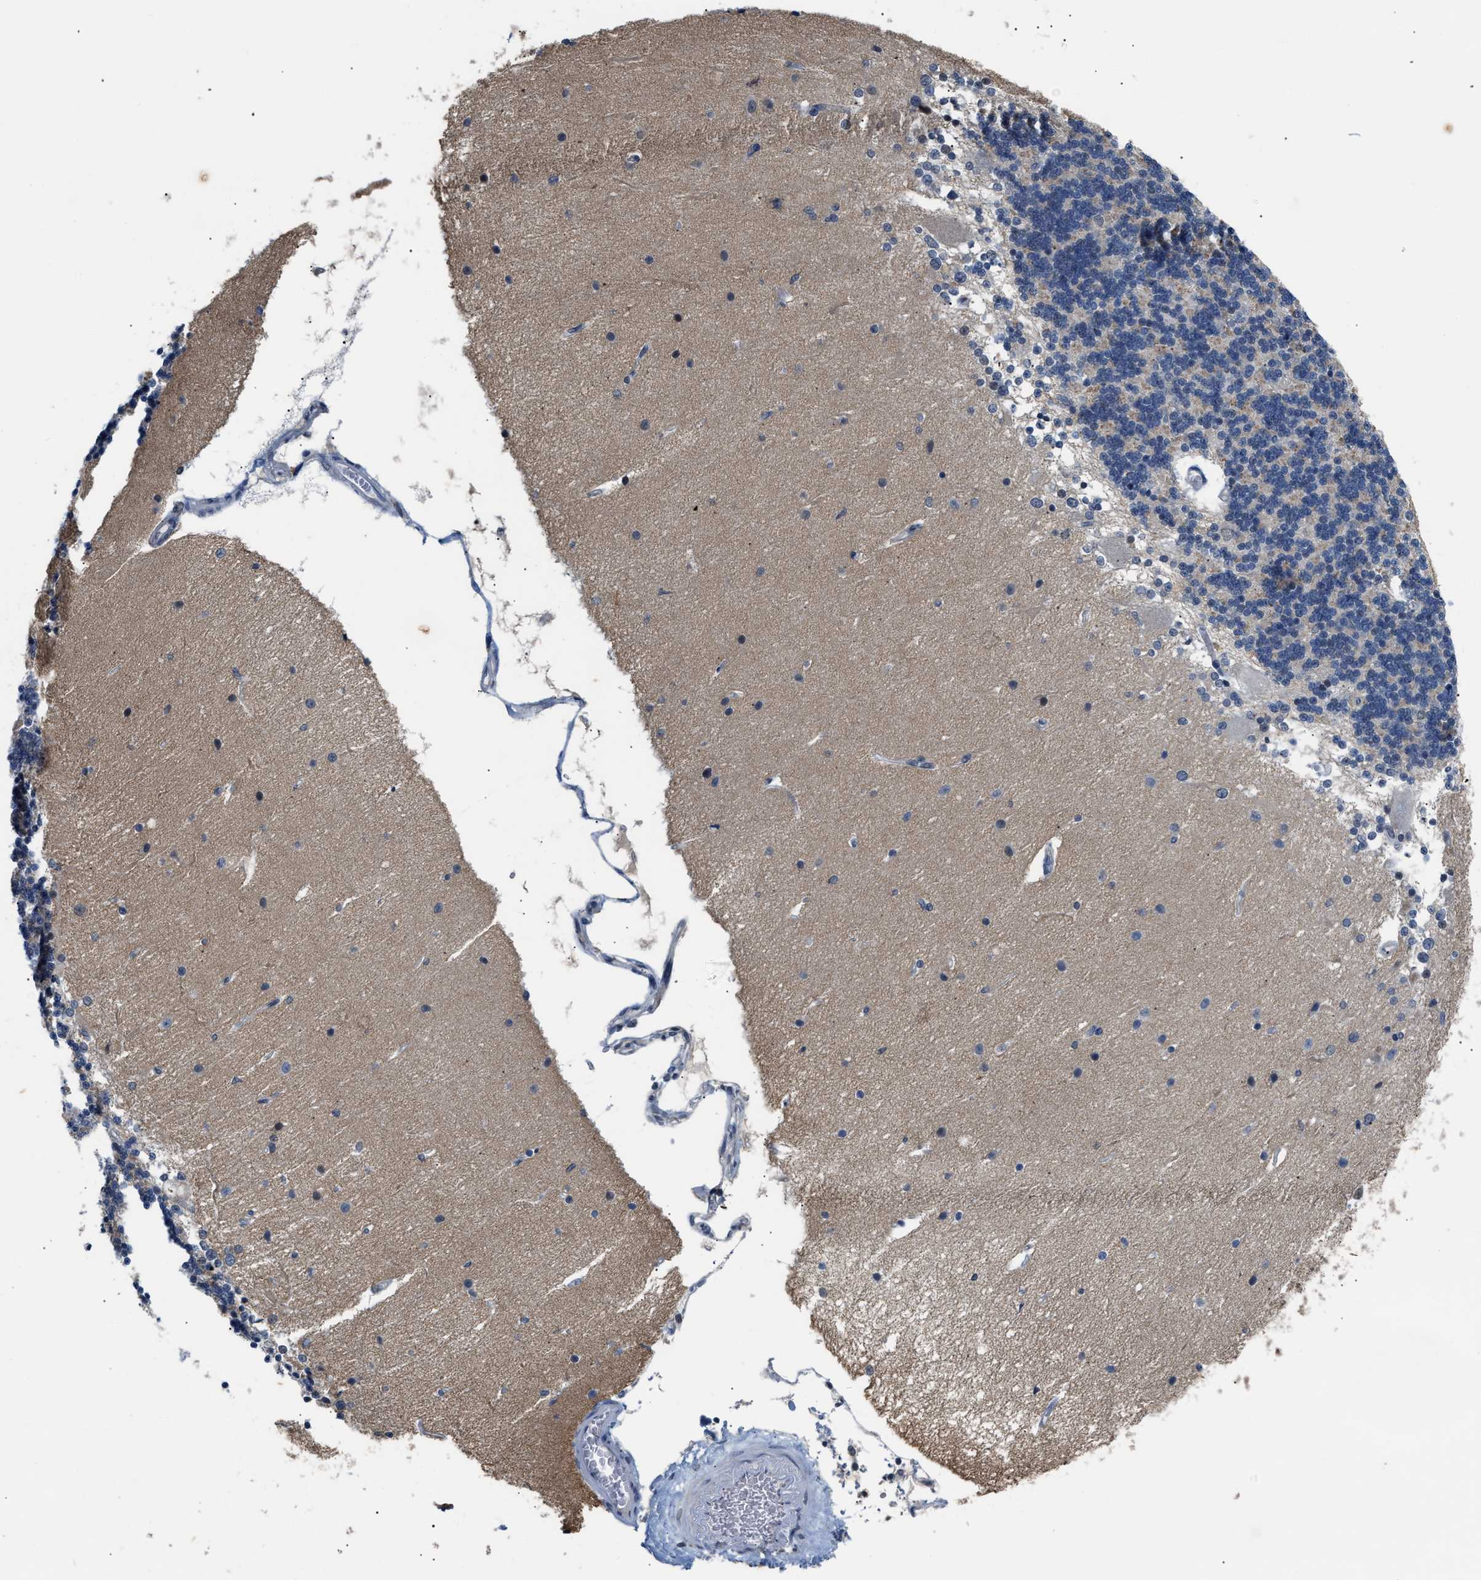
{"staining": {"intensity": "moderate", "quantity": "25%-75%", "location": "cytoplasmic/membranous"}, "tissue": "cerebellum", "cell_type": "Cells in granular layer", "image_type": "normal", "snomed": [{"axis": "morphology", "description": "Normal tissue, NOS"}, {"axis": "topography", "description": "Cerebellum"}], "caption": "The image displays a brown stain indicating the presence of a protein in the cytoplasmic/membranous of cells in granular layer in cerebellum.", "gene": "TXNRD3", "patient": {"sex": "female", "age": 54}}